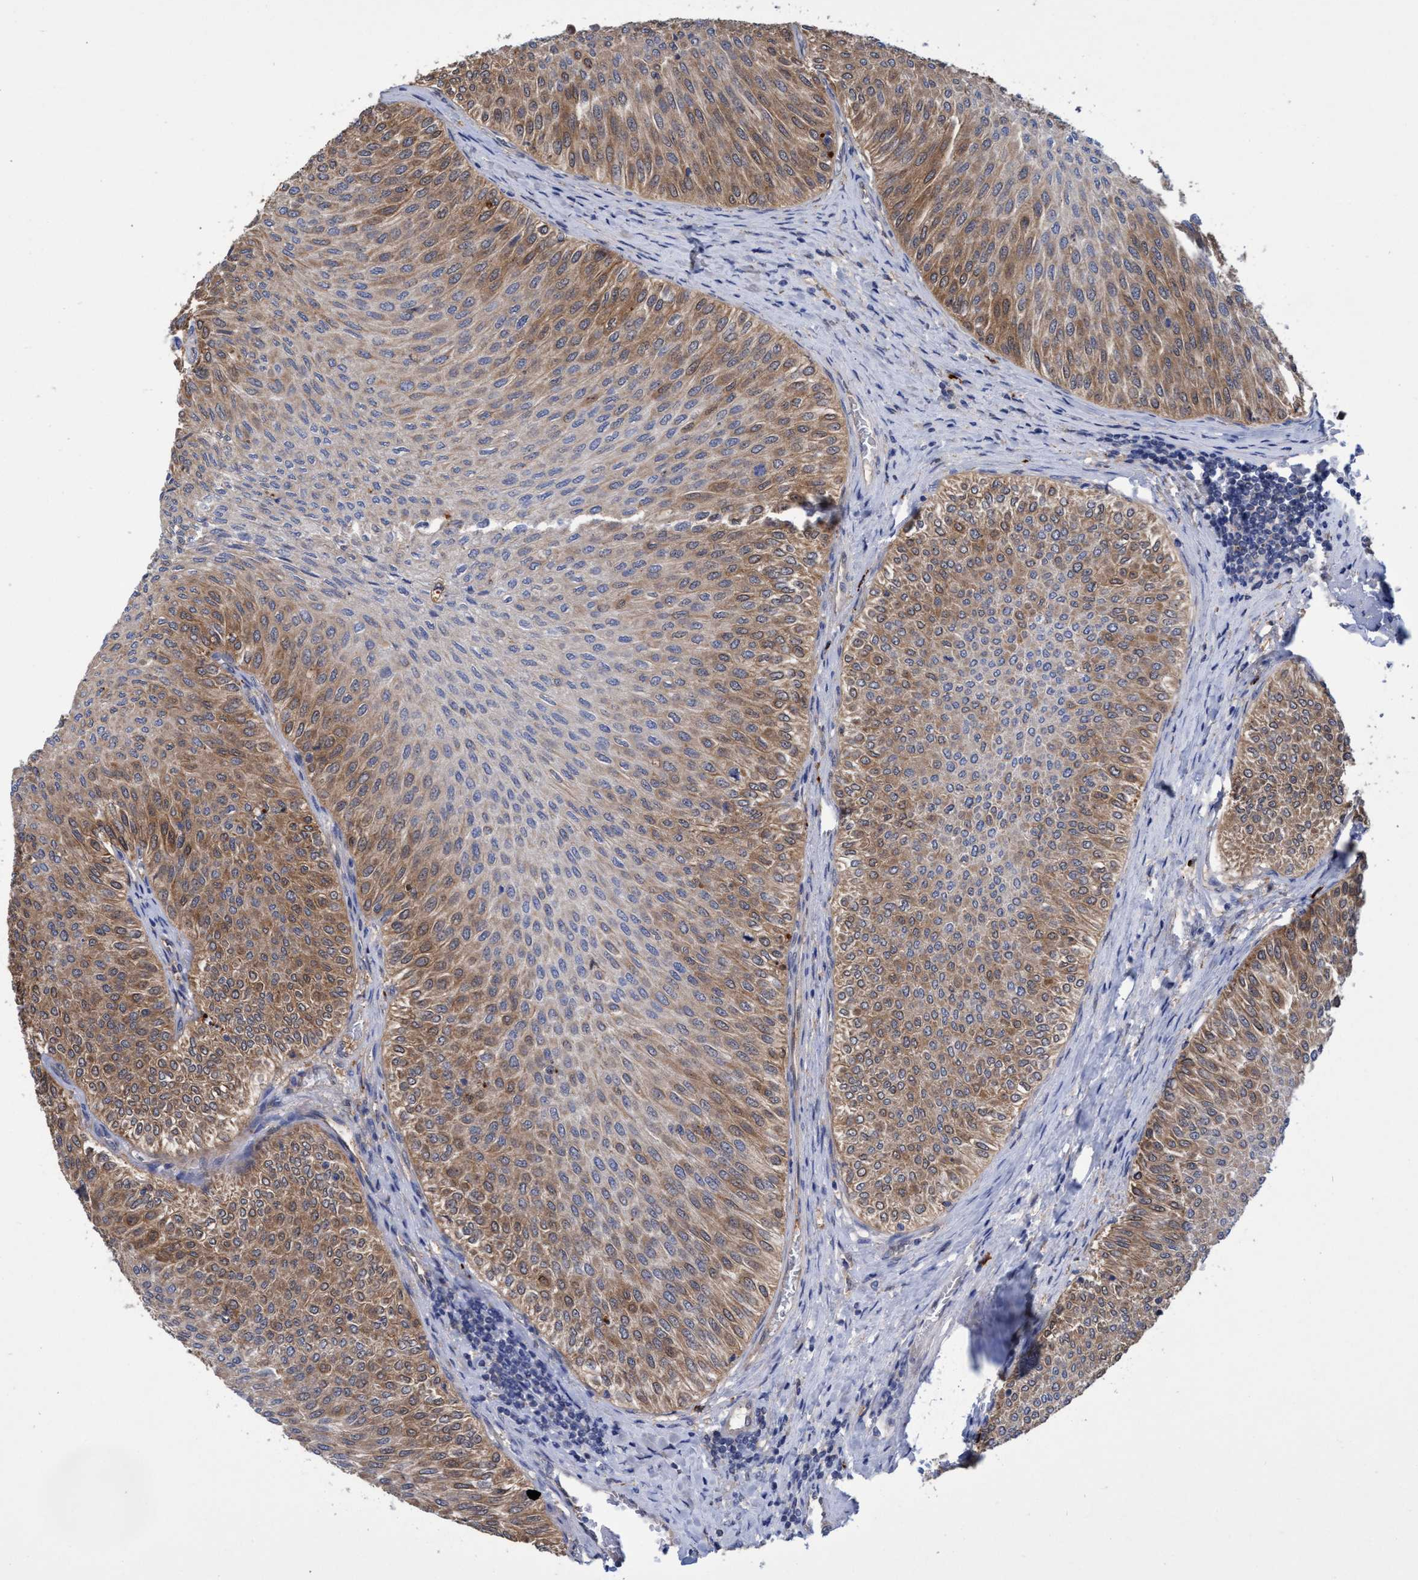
{"staining": {"intensity": "moderate", "quantity": "25%-75%", "location": "cytoplasmic/membranous"}, "tissue": "urothelial cancer", "cell_type": "Tumor cells", "image_type": "cancer", "snomed": [{"axis": "morphology", "description": "Urothelial carcinoma, Low grade"}, {"axis": "topography", "description": "Urinary bladder"}], "caption": "A medium amount of moderate cytoplasmic/membranous expression is seen in about 25%-75% of tumor cells in low-grade urothelial carcinoma tissue. (DAB (3,3'-diaminobenzidine) IHC, brown staining for protein, blue staining for nuclei).", "gene": "PNPO", "patient": {"sex": "male", "age": 78}}